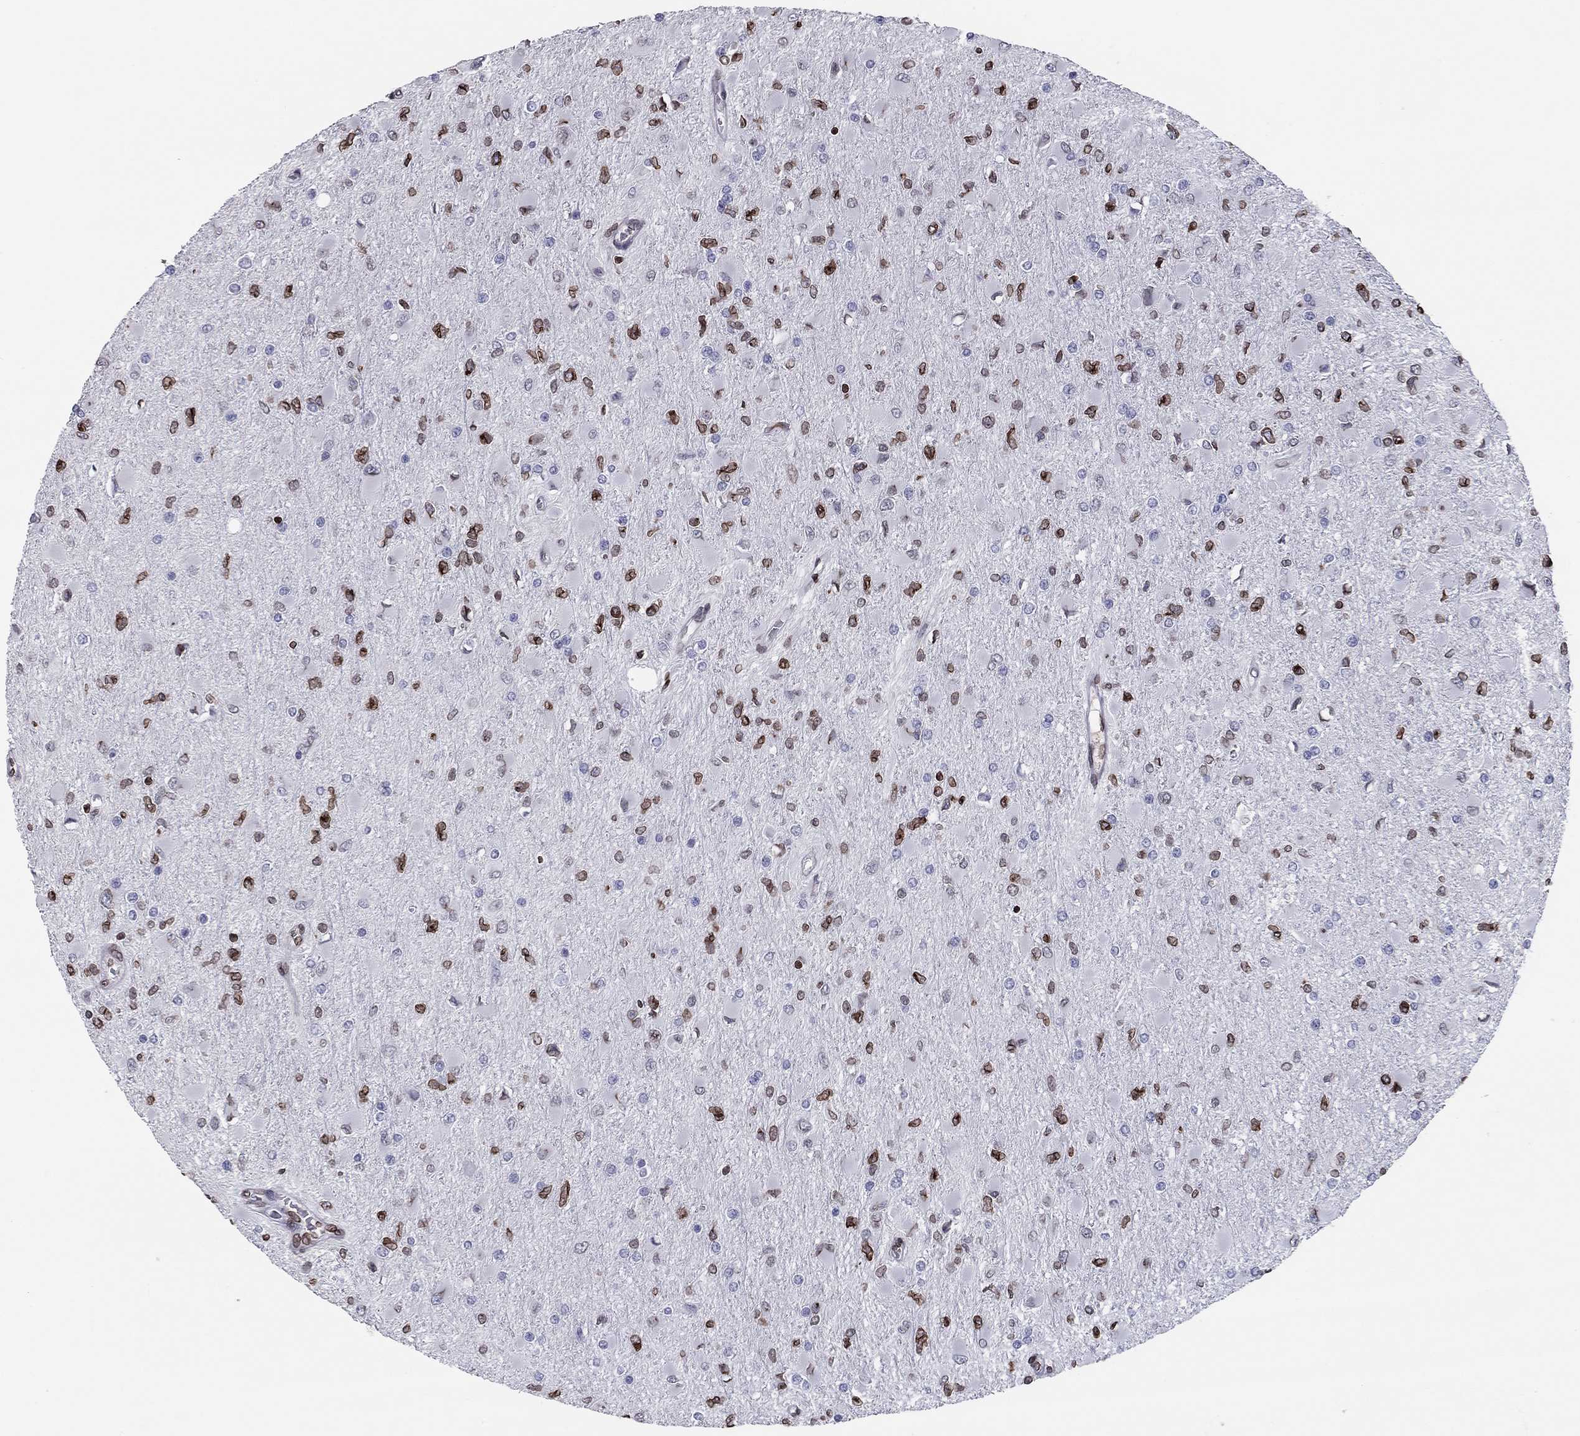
{"staining": {"intensity": "moderate", "quantity": "25%-75%", "location": "cytoplasmic/membranous,nuclear"}, "tissue": "glioma", "cell_type": "Tumor cells", "image_type": "cancer", "snomed": [{"axis": "morphology", "description": "Glioma, malignant, High grade"}, {"axis": "topography", "description": "Cerebral cortex"}], "caption": "The immunohistochemical stain highlights moderate cytoplasmic/membranous and nuclear staining in tumor cells of malignant glioma (high-grade) tissue.", "gene": "ESPL1", "patient": {"sex": "female", "age": 36}}